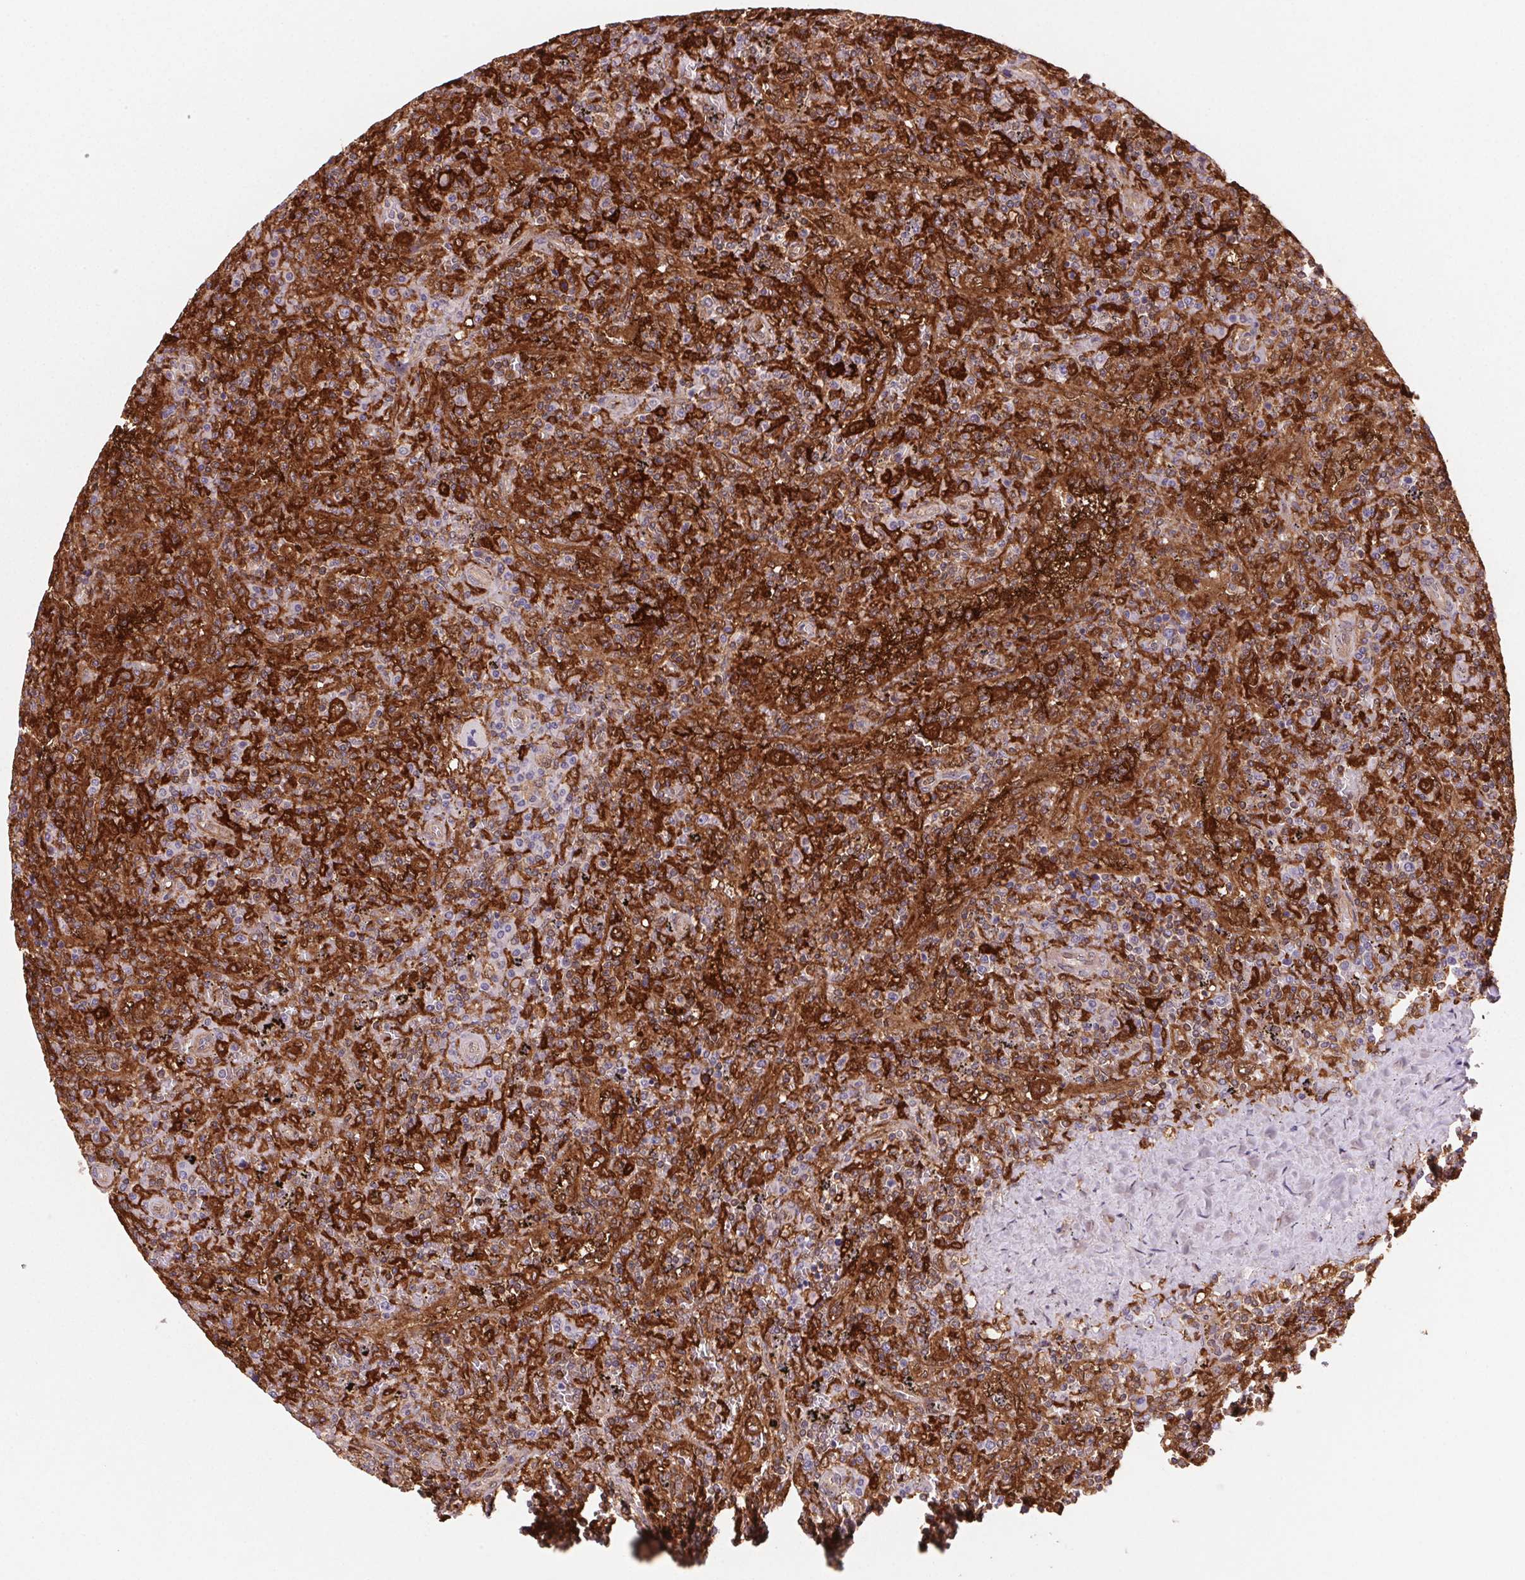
{"staining": {"intensity": "strong", "quantity": "25%-75%", "location": "cytoplasmic/membranous"}, "tissue": "lymphoma", "cell_type": "Tumor cells", "image_type": "cancer", "snomed": [{"axis": "morphology", "description": "Malignant lymphoma, non-Hodgkin's type, Low grade"}, {"axis": "topography", "description": "Spleen"}], "caption": "Tumor cells reveal strong cytoplasmic/membranous positivity in approximately 25%-75% of cells in lymphoma. (DAB (3,3'-diaminobenzidine) IHC with brightfield microscopy, high magnification).", "gene": "GBP1", "patient": {"sex": "male", "age": 62}}